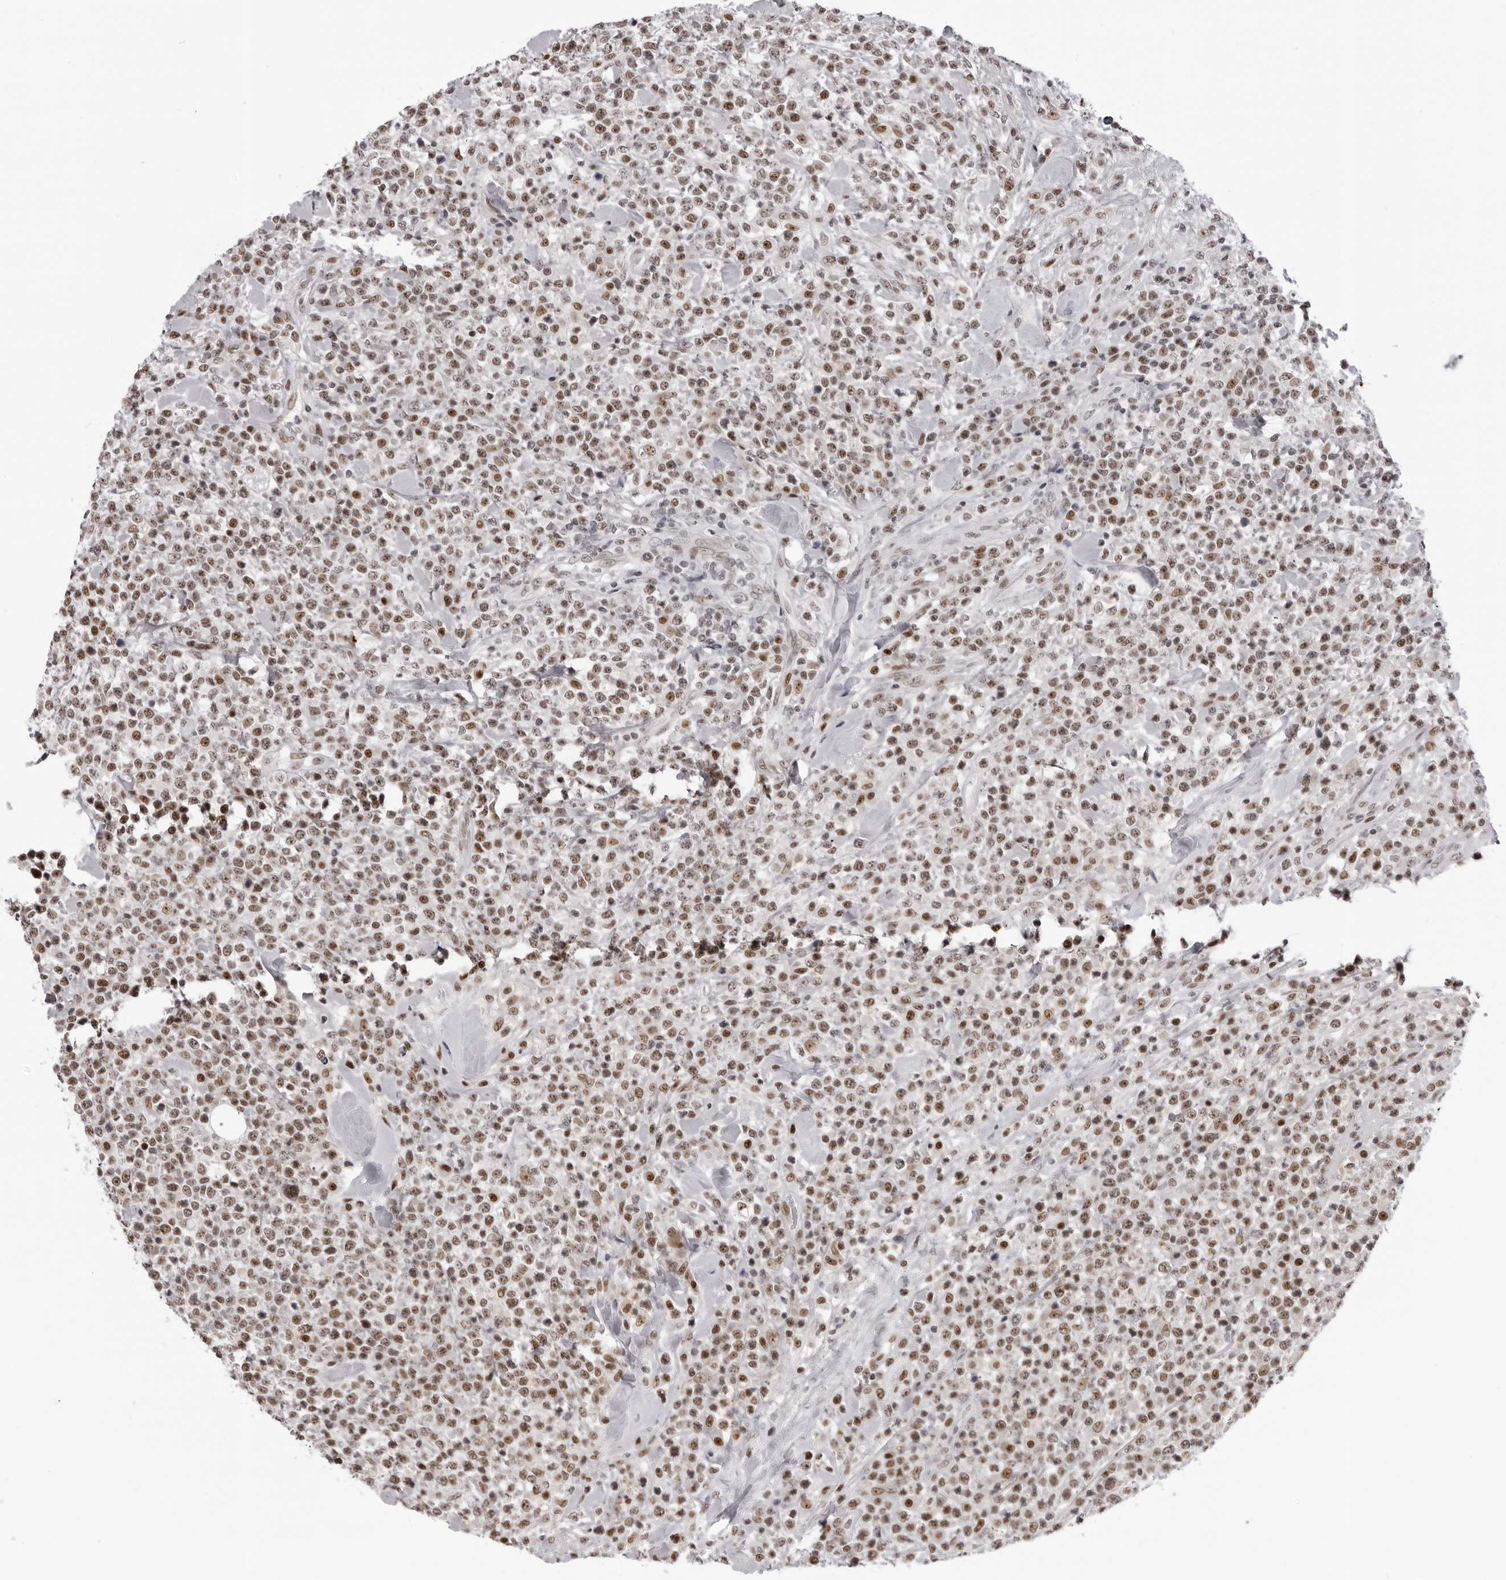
{"staining": {"intensity": "moderate", "quantity": ">75%", "location": "nuclear"}, "tissue": "lymphoma", "cell_type": "Tumor cells", "image_type": "cancer", "snomed": [{"axis": "morphology", "description": "Malignant lymphoma, non-Hodgkin's type, High grade"}, {"axis": "topography", "description": "Colon"}], "caption": "A micrograph of high-grade malignant lymphoma, non-Hodgkin's type stained for a protein demonstrates moderate nuclear brown staining in tumor cells. Immunohistochemistry stains the protein of interest in brown and the nuclei are stained blue.", "gene": "HEXIM2", "patient": {"sex": "female", "age": 53}}